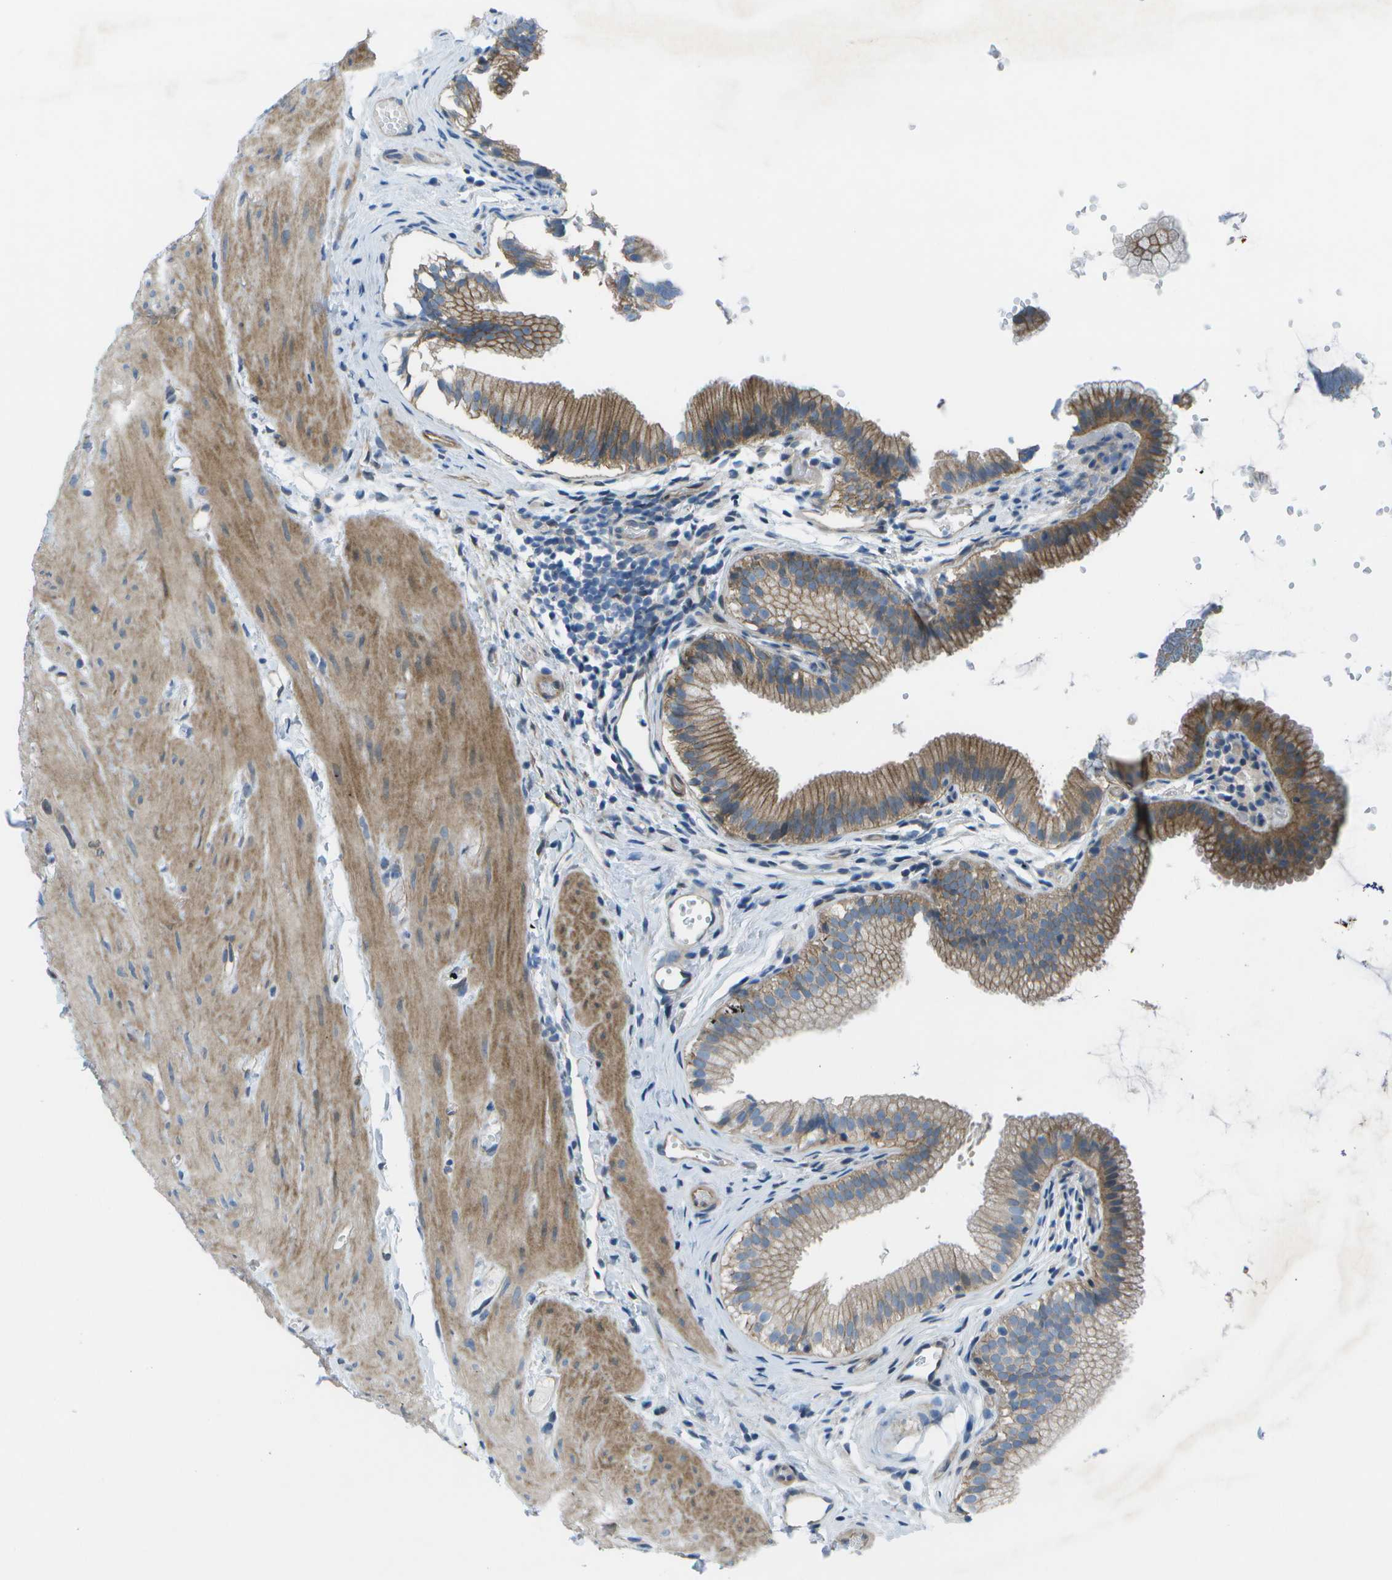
{"staining": {"intensity": "moderate", "quantity": ">75%", "location": "cytoplasmic/membranous"}, "tissue": "gallbladder", "cell_type": "Glandular cells", "image_type": "normal", "snomed": [{"axis": "morphology", "description": "Normal tissue, NOS"}, {"axis": "topography", "description": "Gallbladder"}], "caption": "IHC of unremarkable gallbladder shows medium levels of moderate cytoplasmic/membranous expression in approximately >75% of glandular cells. The protein is shown in brown color, while the nuclei are stained blue.", "gene": "SORBS3", "patient": {"sex": "female", "age": 26}}